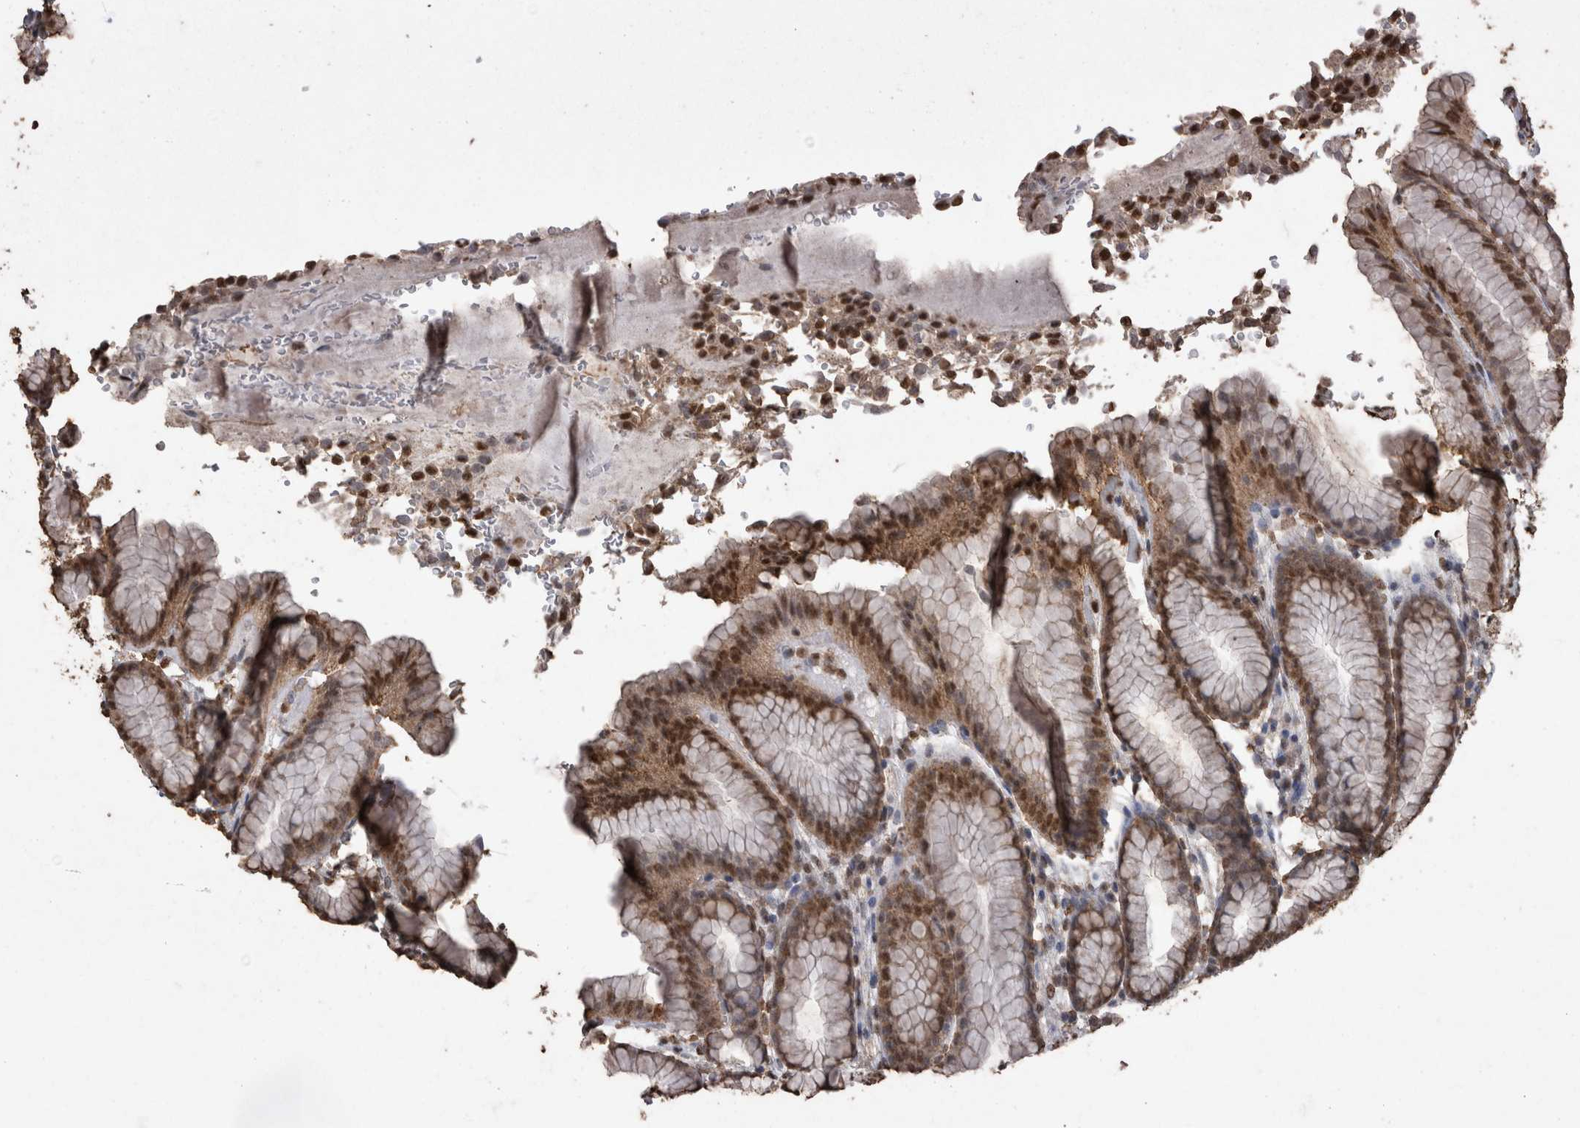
{"staining": {"intensity": "moderate", "quantity": "25%-75%", "location": "nuclear"}, "tissue": "stomach", "cell_type": "Glandular cells", "image_type": "normal", "snomed": [{"axis": "morphology", "description": "Normal tissue, NOS"}, {"axis": "topography", "description": "Stomach"}], "caption": "Brown immunohistochemical staining in unremarkable human stomach reveals moderate nuclear positivity in about 25%-75% of glandular cells.", "gene": "SMAD7", "patient": {"sex": "male", "age": 42}}